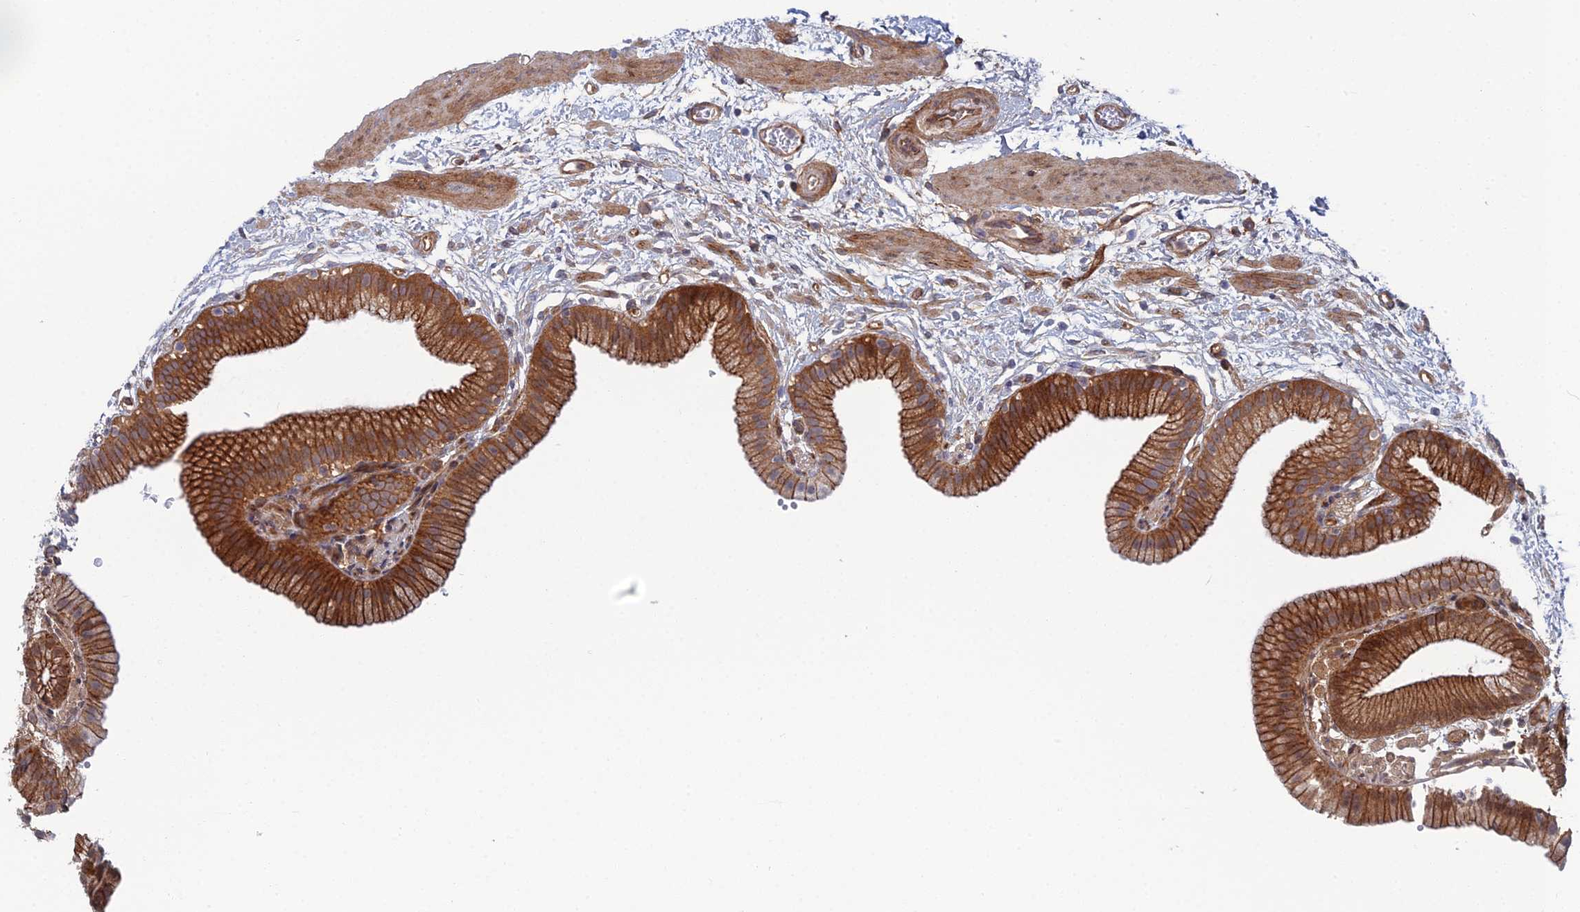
{"staining": {"intensity": "strong", "quantity": ">75%", "location": "cytoplasmic/membranous"}, "tissue": "gallbladder", "cell_type": "Glandular cells", "image_type": "normal", "snomed": [{"axis": "morphology", "description": "Normal tissue, NOS"}, {"axis": "topography", "description": "Gallbladder"}], "caption": "A brown stain highlights strong cytoplasmic/membranous staining of a protein in glandular cells of normal gallbladder. The staining was performed using DAB, with brown indicating positive protein expression. Nuclei are stained blue with hematoxylin.", "gene": "ABHD1", "patient": {"sex": "male", "age": 55}}